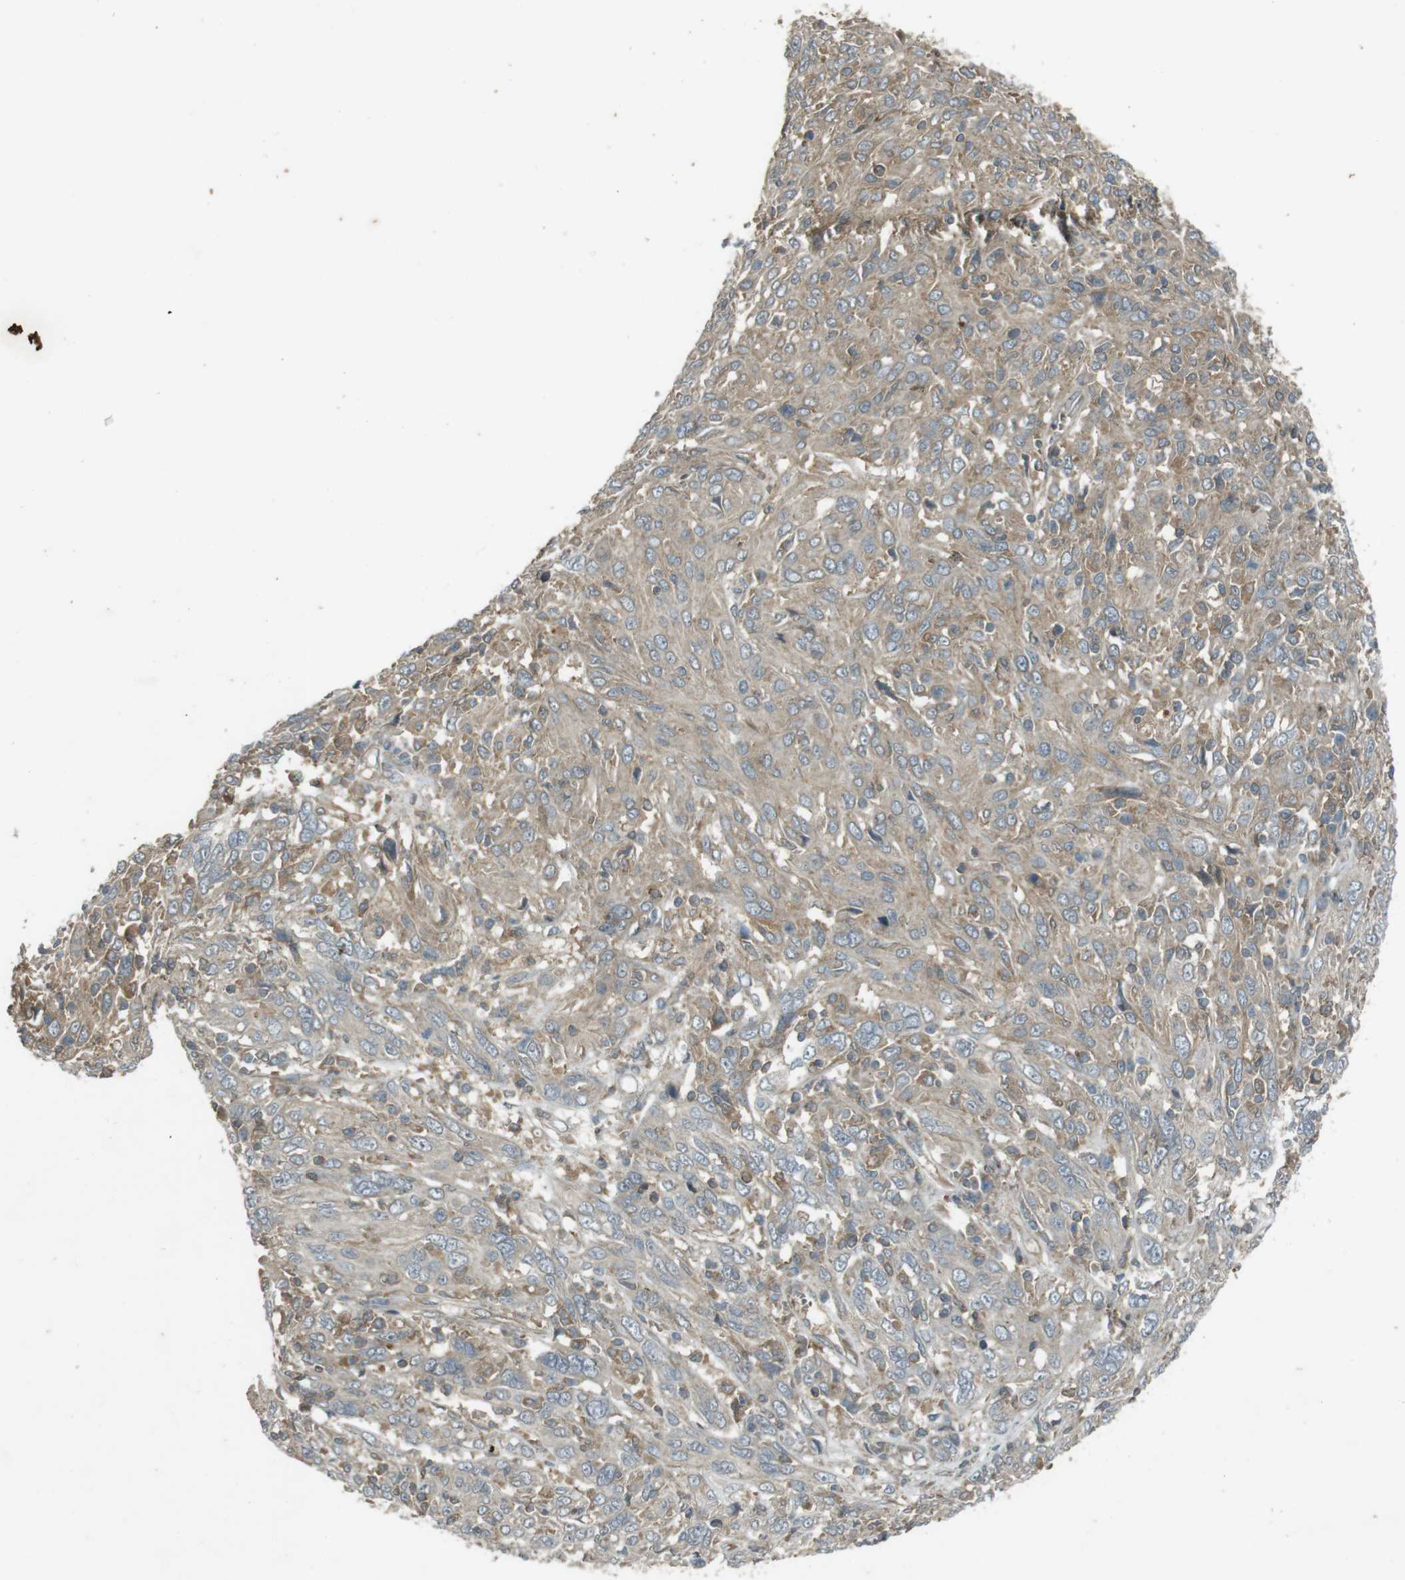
{"staining": {"intensity": "weak", "quantity": "25%-75%", "location": "cytoplasmic/membranous"}, "tissue": "cervical cancer", "cell_type": "Tumor cells", "image_type": "cancer", "snomed": [{"axis": "morphology", "description": "Squamous cell carcinoma, NOS"}, {"axis": "topography", "description": "Cervix"}], "caption": "Immunohistochemical staining of squamous cell carcinoma (cervical) shows low levels of weak cytoplasmic/membranous protein staining in about 25%-75% of tumor cells.", "gene": "ZYX", "patient": {"sex": "female", "age": 46}}